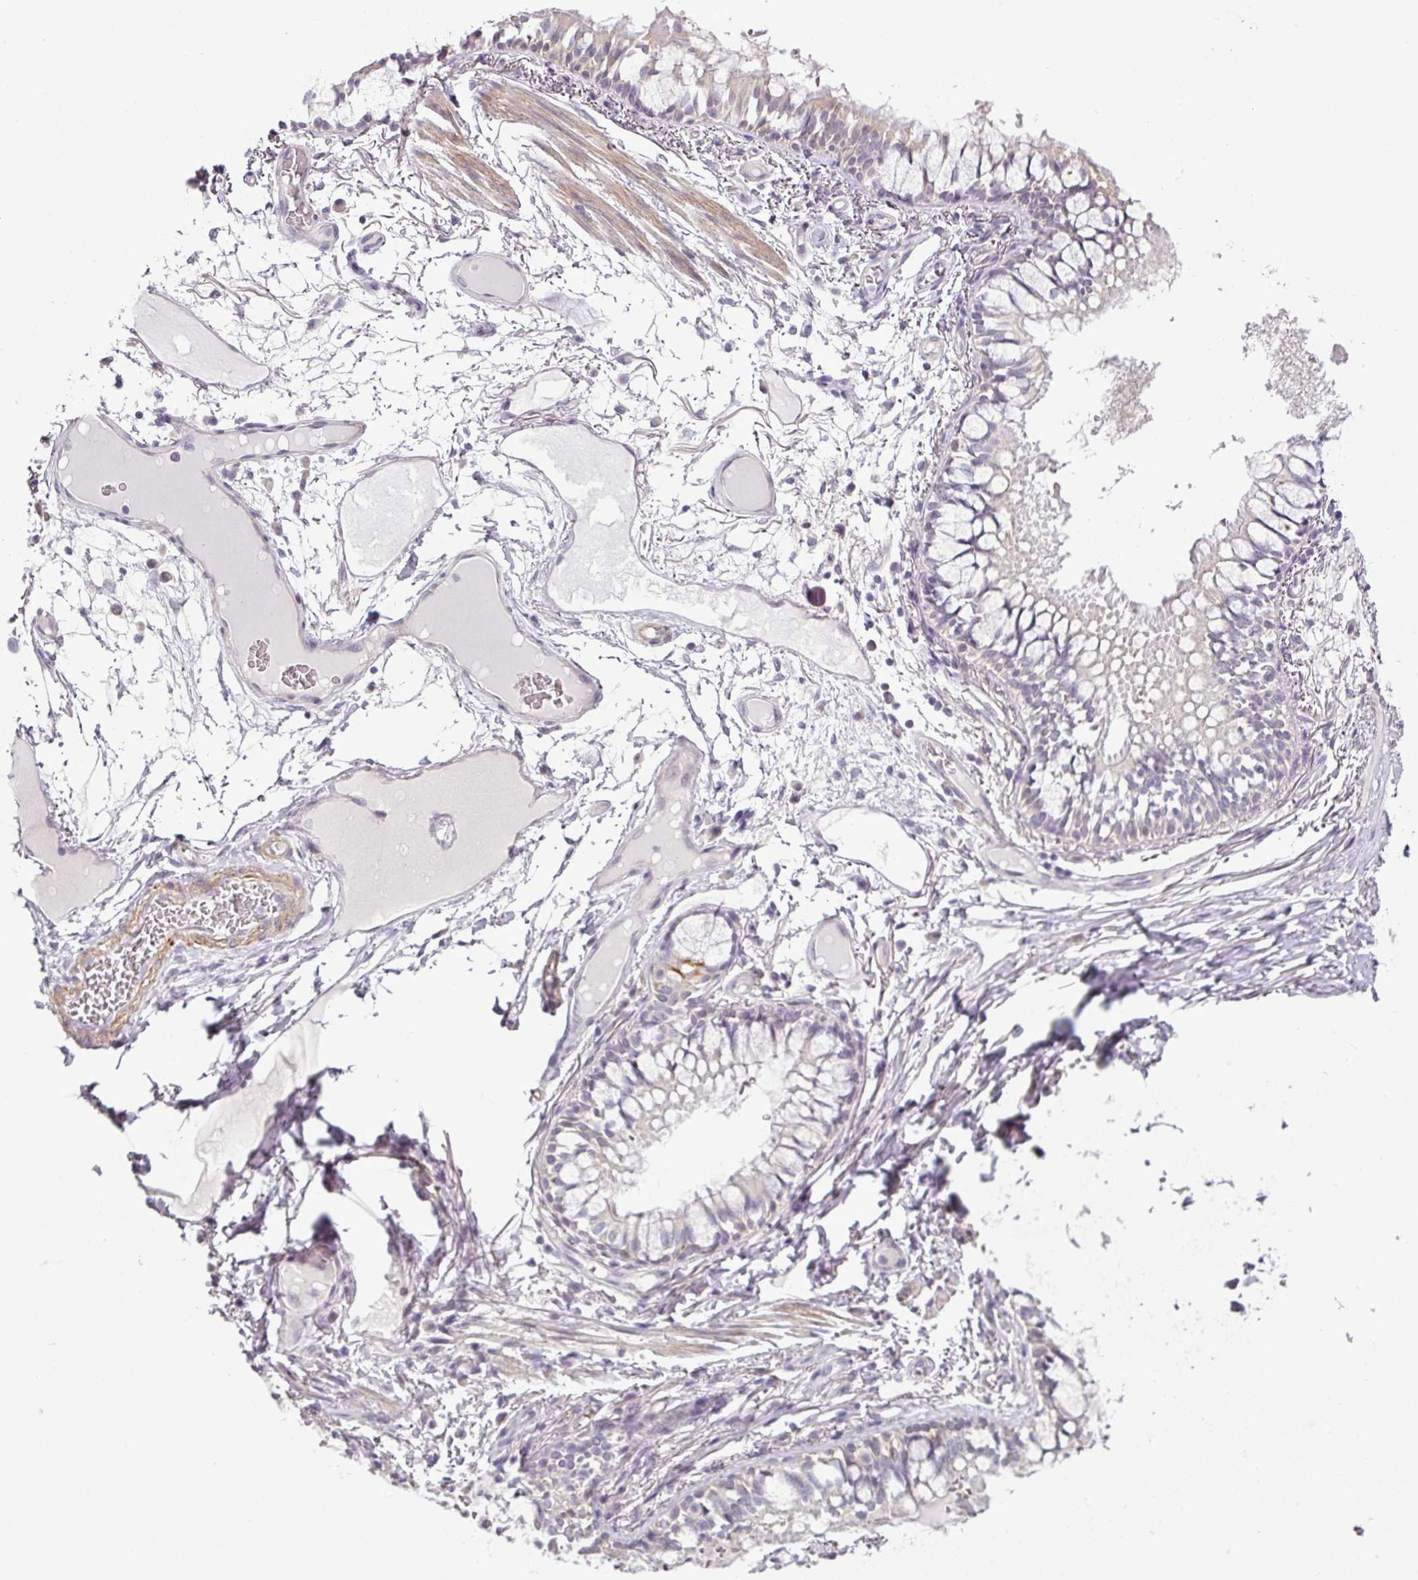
{"staining": {"intensity": "negative", "quantity": "none", "location": "none"}, "tissue": "soft tissue", "cell_type": "Chondrocytes", "image_type": "normal", "snomed": [{"axis": "morphology", "description": "Normal tissue, NOS"}, {"axis": "topography", "description": "Bronchus"}], "caption": "IHC histopathology image of unremarkable soft tissue: human soft tissue stained with DAB (3,3'-diaminobenzidine) exhibits no significant protein staining in chondrocytes.", "gene": "OR52D1", "patient": {"sex": "male", "age": 70}}